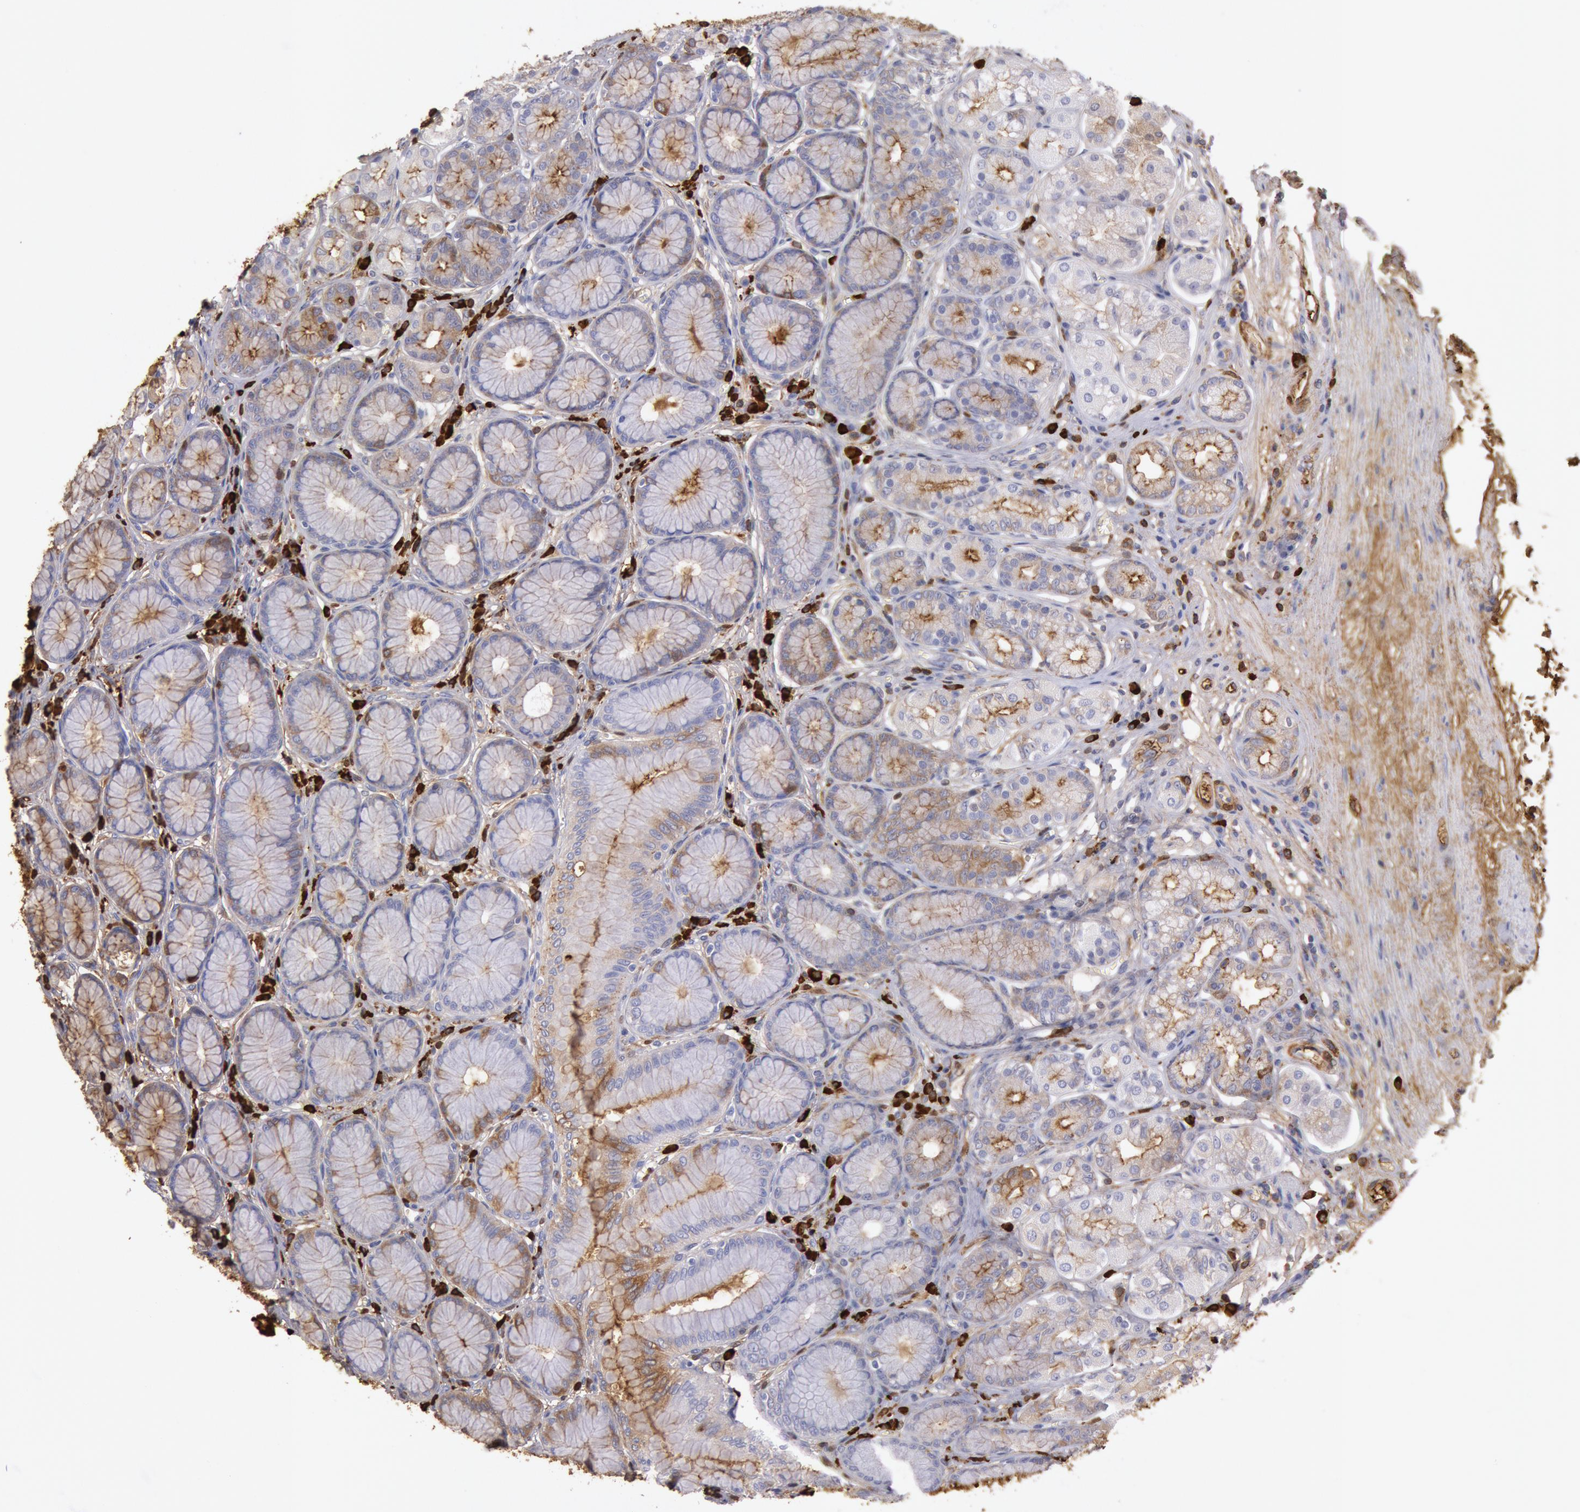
{"staining": {"intensity": "weak", "quantity": "25%-75%", "location": "cytoplasmic/membranous"}, "tissue": "stomach", "cell_type": "Glandular cells", "image_type": "normal", "snomed": [{"axis": "morphology", "description": "Normal tissue, NOS"}, {"axis": "topography", "description": "Stomach"}, {"axis": "topography", "description": "Stomach, lower"}], "caption": "An IHC histopathology image of unremarkable tissue is shown. Protein staining in brown highlights weak cytoplasmic/membranous positivity in stomach within glandular cells.", "gene": "IGHA1", "patient": {"sex": "male", "age": 76}}